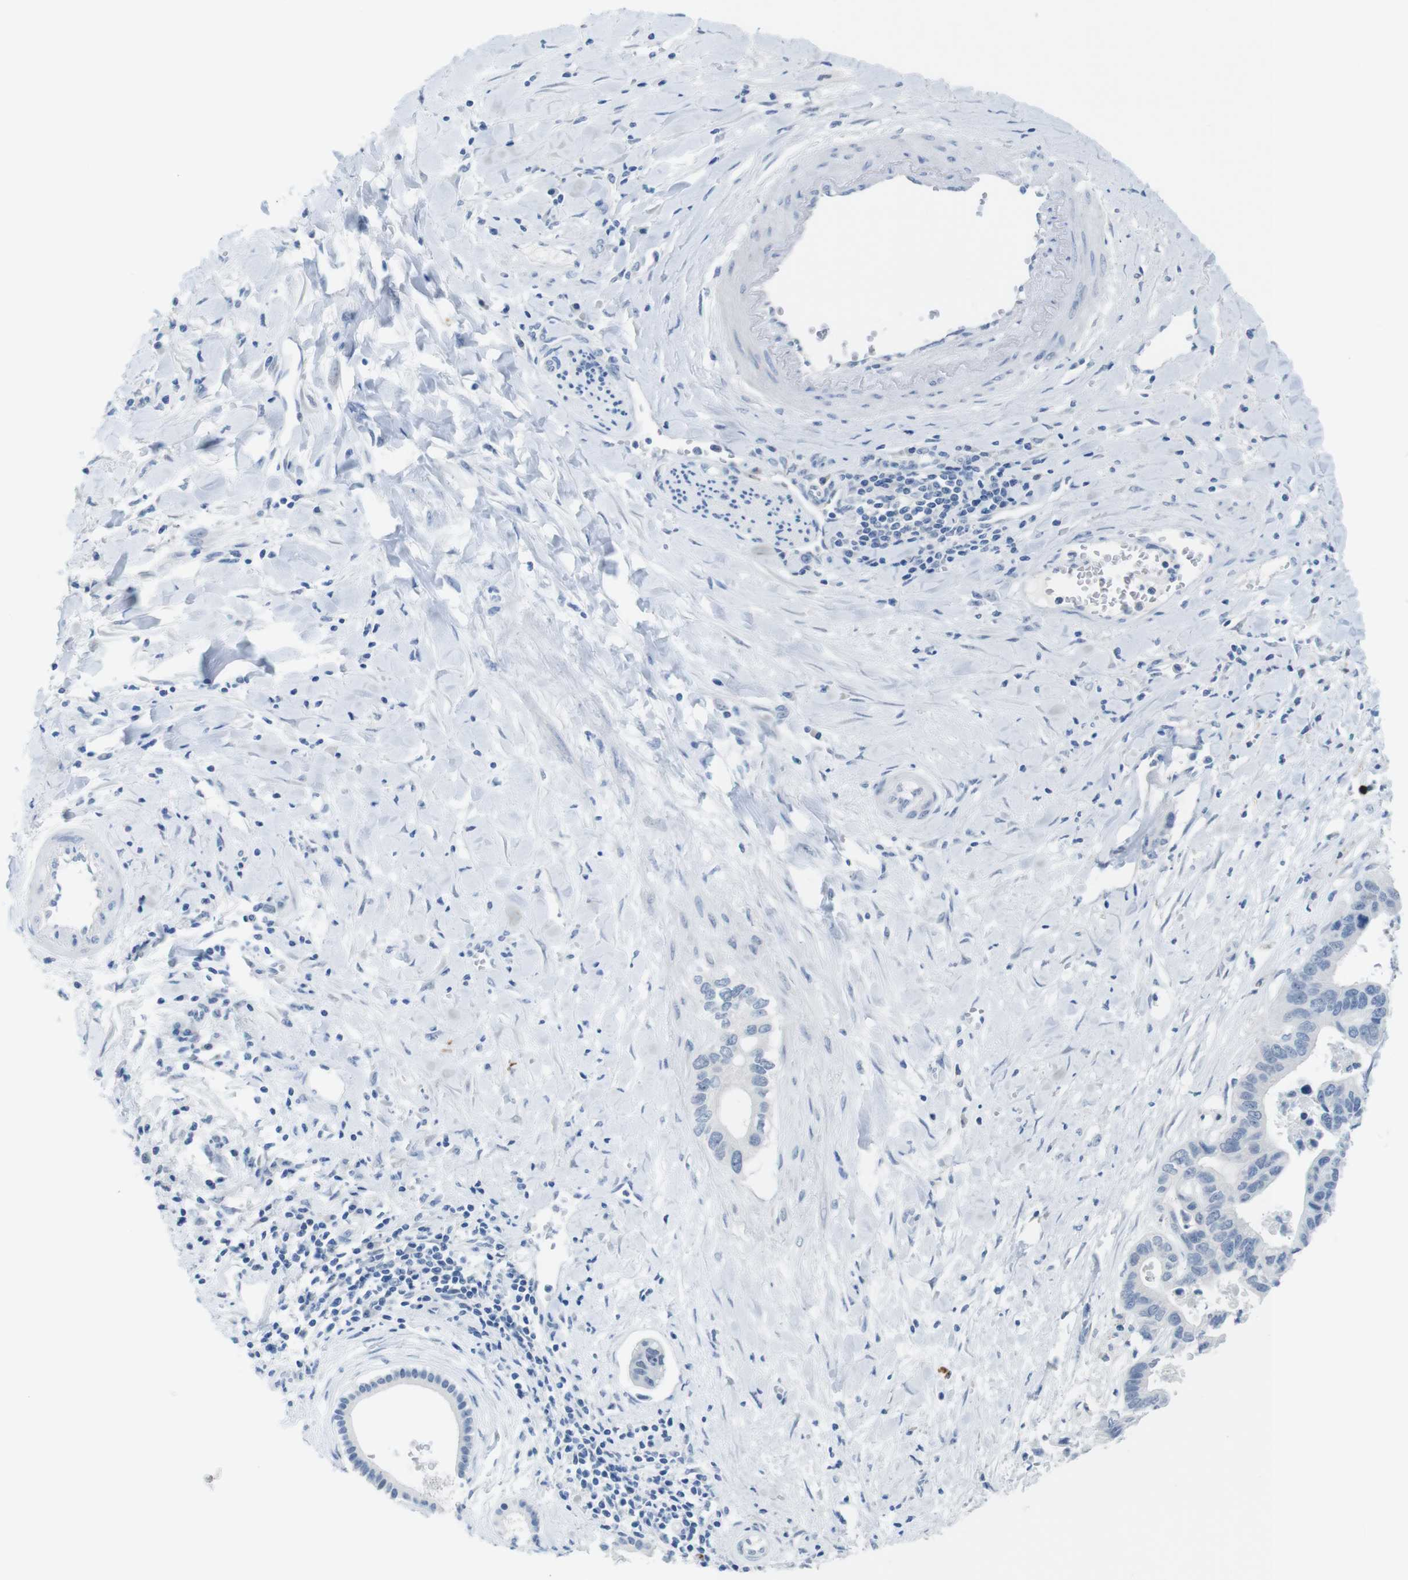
{"staining": {"intensity": "negative", "quantity": "none", "location": "none"}, "tissue": "liver cancer", "cell_type": "Tumor cells", "image_type": "cancer", "snomed": [{"axis": "morphology", "description": "Cholangiocarcinoma"}, {"axis": "topography", "description": "Liver"}], "caption": "Liver cholangiocarcinoma was stained to show a protein in brown. There is no significant expression in tumor cells.", "gene": "OPN1SW", "patient": {"sex": "female", "age": 65}}